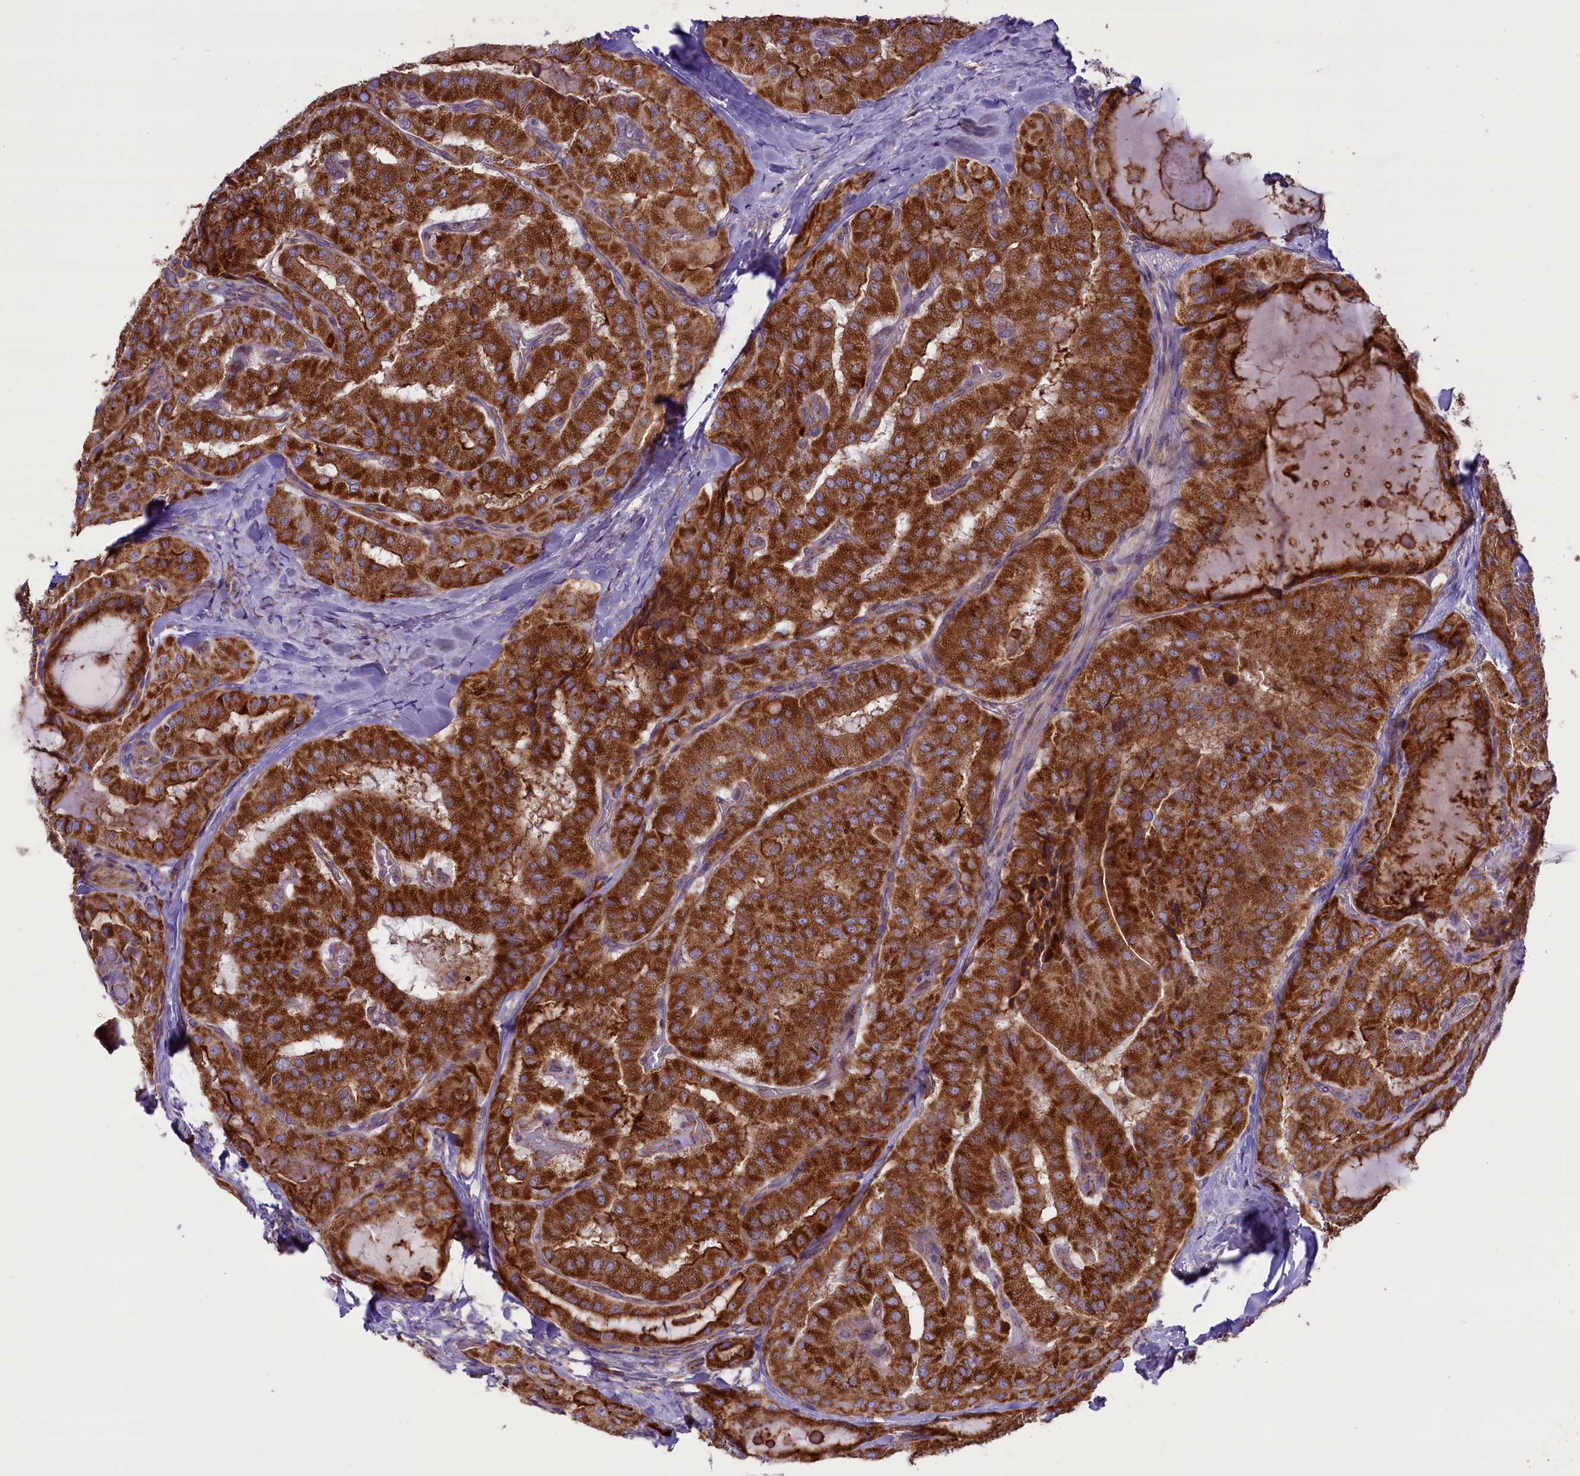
{"staining": {"intensity": "strong", "quantity": ">75%", "location": "cytoplasmic/membranous"}, "tissue": "thyroid cancer", "cell_type": "Tumor cells", "image_type": "cancer", "snomed": [{"axis": "morphology", "description": "Normal tissue, NOS"}, {"axis": "morphology", "description": "Papillary adenocarcinoma, NOS"}, {"axis": "topography", "description": "Thyroid gland"}], "caption": "Tumor cells reveal high levels of strong cytoplasmic/membranous expression in about >75% of cells in human thyroid cancer (papillary adenocarcinoma).", "gene": "PTPRU", "patient": {"sex": "female", "age": 59}}